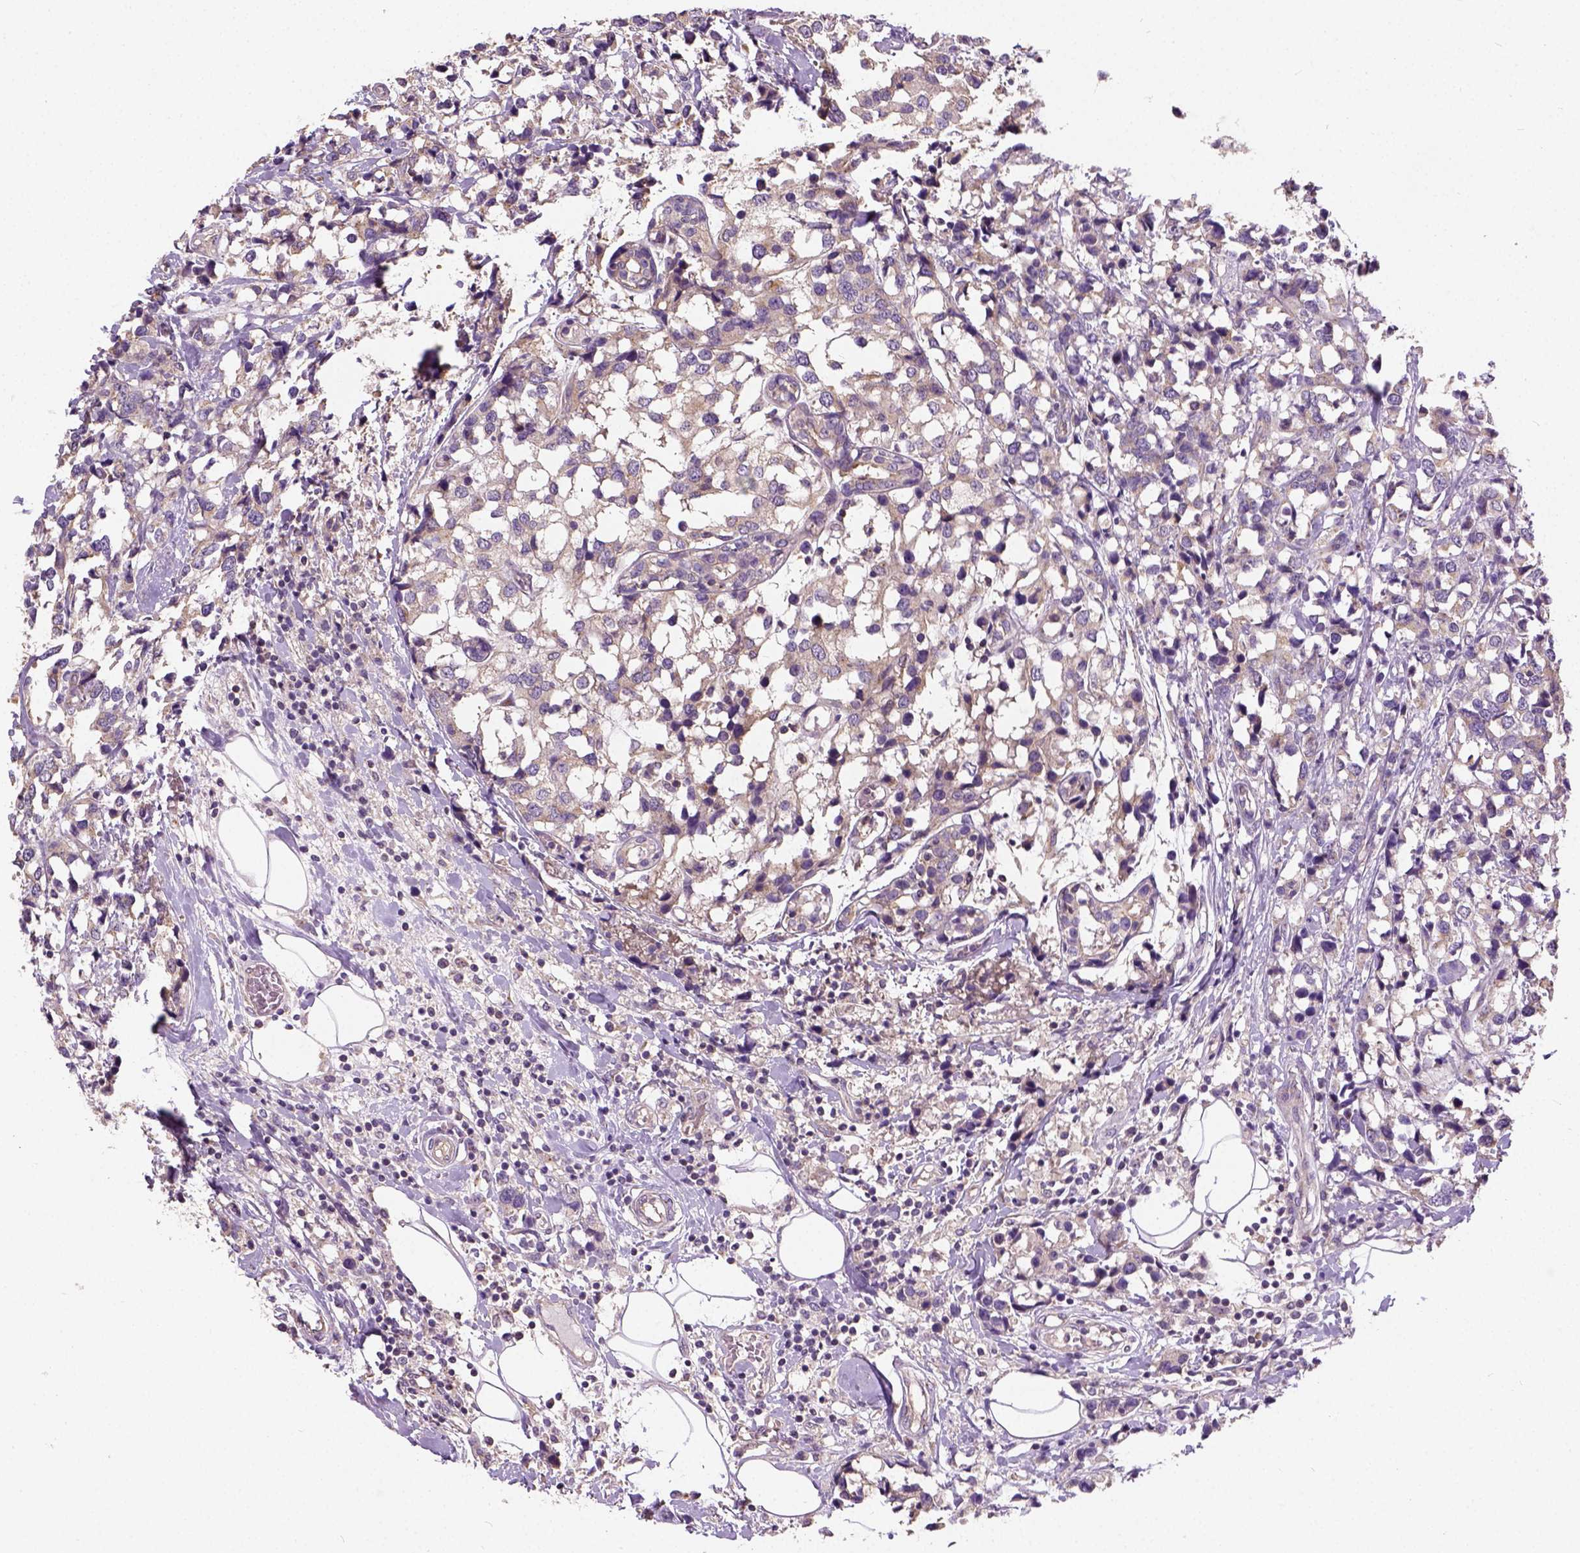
{"staining": {"intensity": "weak", "quantity": ">75%", "location": "cytoplasmic/membranous"}, "tissue": "breast cancer", "cell_type": "Tumor cells", "image_type": "cancer", "snomed": [{"axis": "morphology", "description": "Lobular carcinoma"}, {"axis": "topography", "description": "Breast"}], "caption": "Immunohistochemistry (IHC) histopathology image of breast cancer stained for a protein (brown), which shows low levels of weak cytoplasmic/membranous staining in about >75% of tumor cells.", "gene": "CRACR2A", "patient": {"sex": "female", "age": 59}}